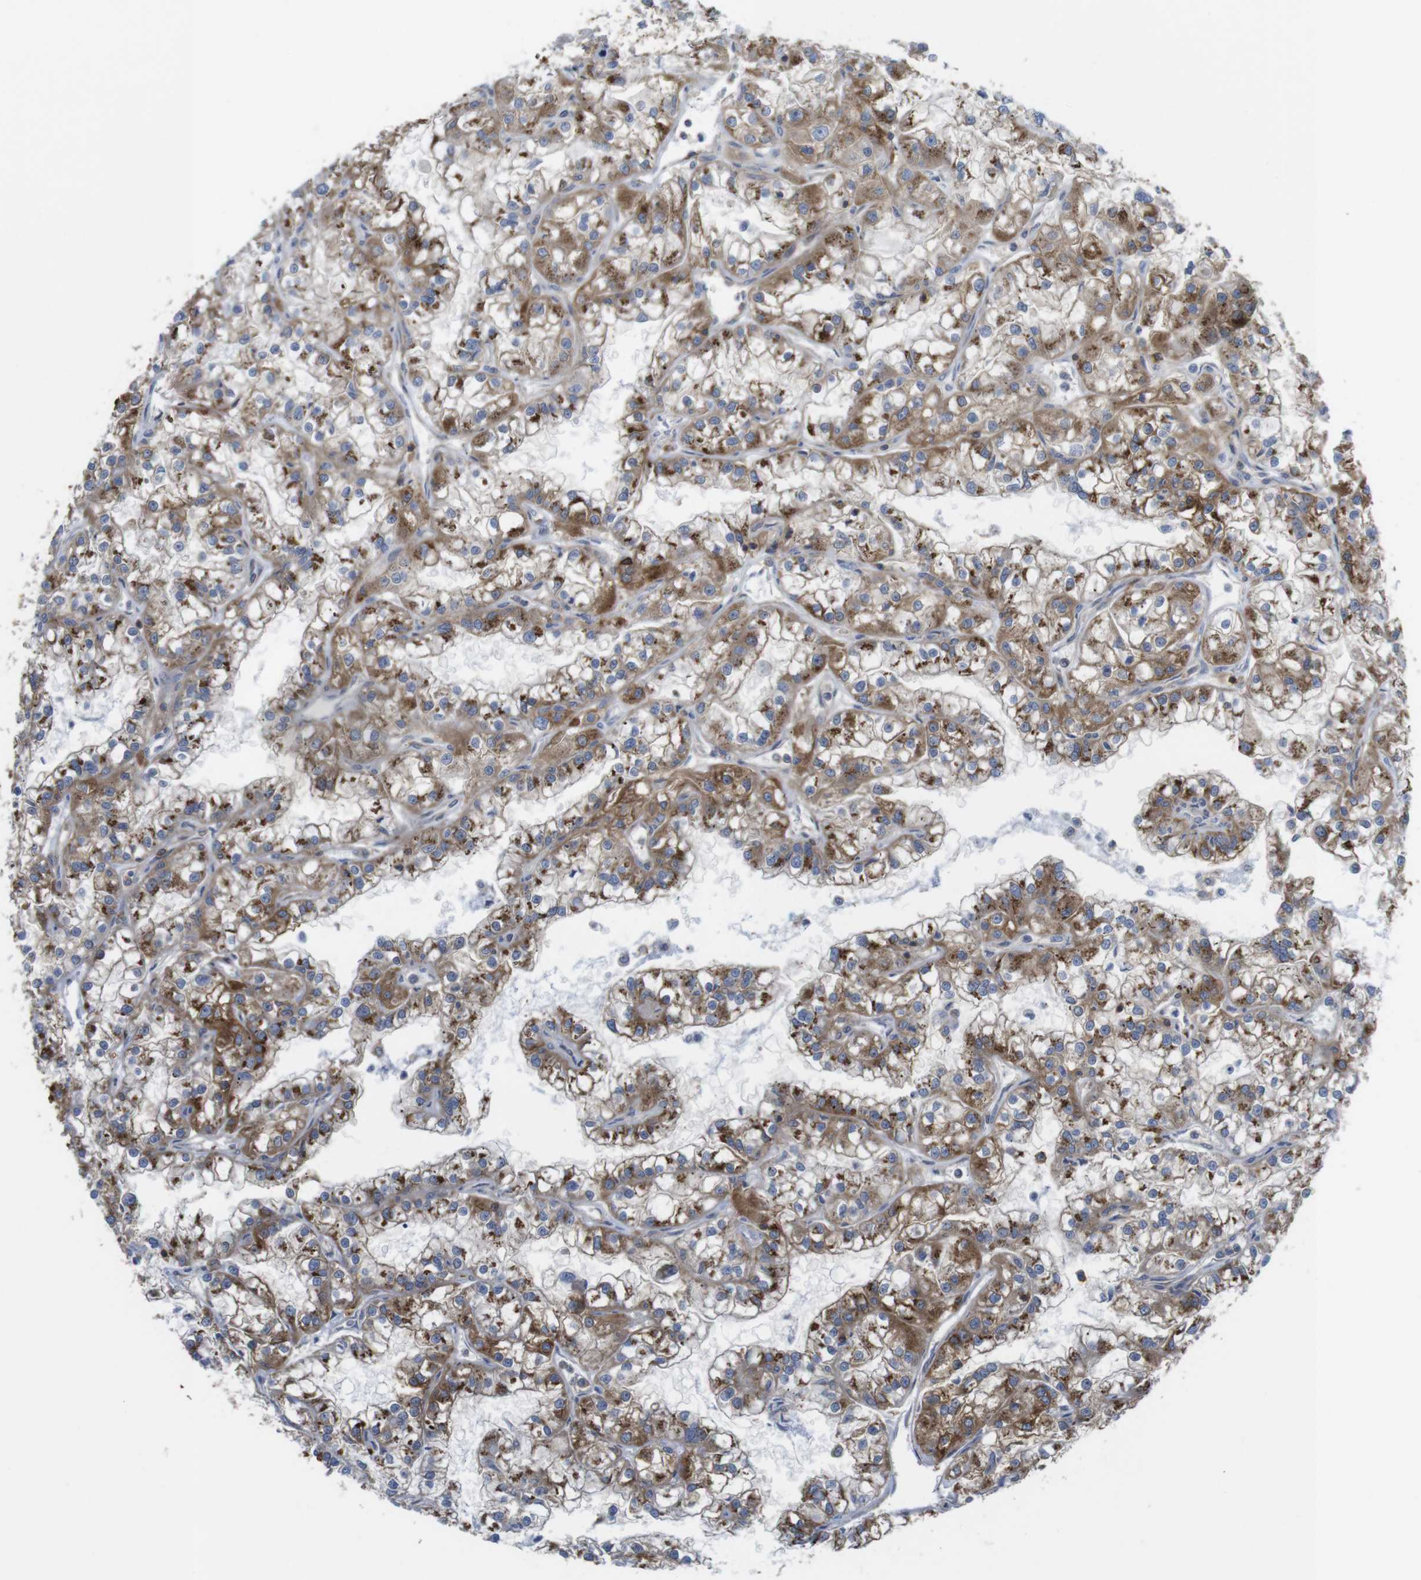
{"staining": {"intensity": "moderate", "quantity": ">75%", "location": "cytoplasmic/membranous"}, "tissue": "renal cancer", "cell_type": "Tumor cells", "image_type": "cancer", "snomed": [{"axis": "morphology", "description": "Adenocarcinoma, NOS"}, {"axis": "topography", "description": "Kidney"}], "caption": "Immunohistochemical staining of adenocarcinoma (renal) exhibits medium levels of moderate cytoplasmic/membranous protein positivity in about >75% of tumor cells.", "gene": "CCR6", "patient": {"sex": "female", "age": 52}}